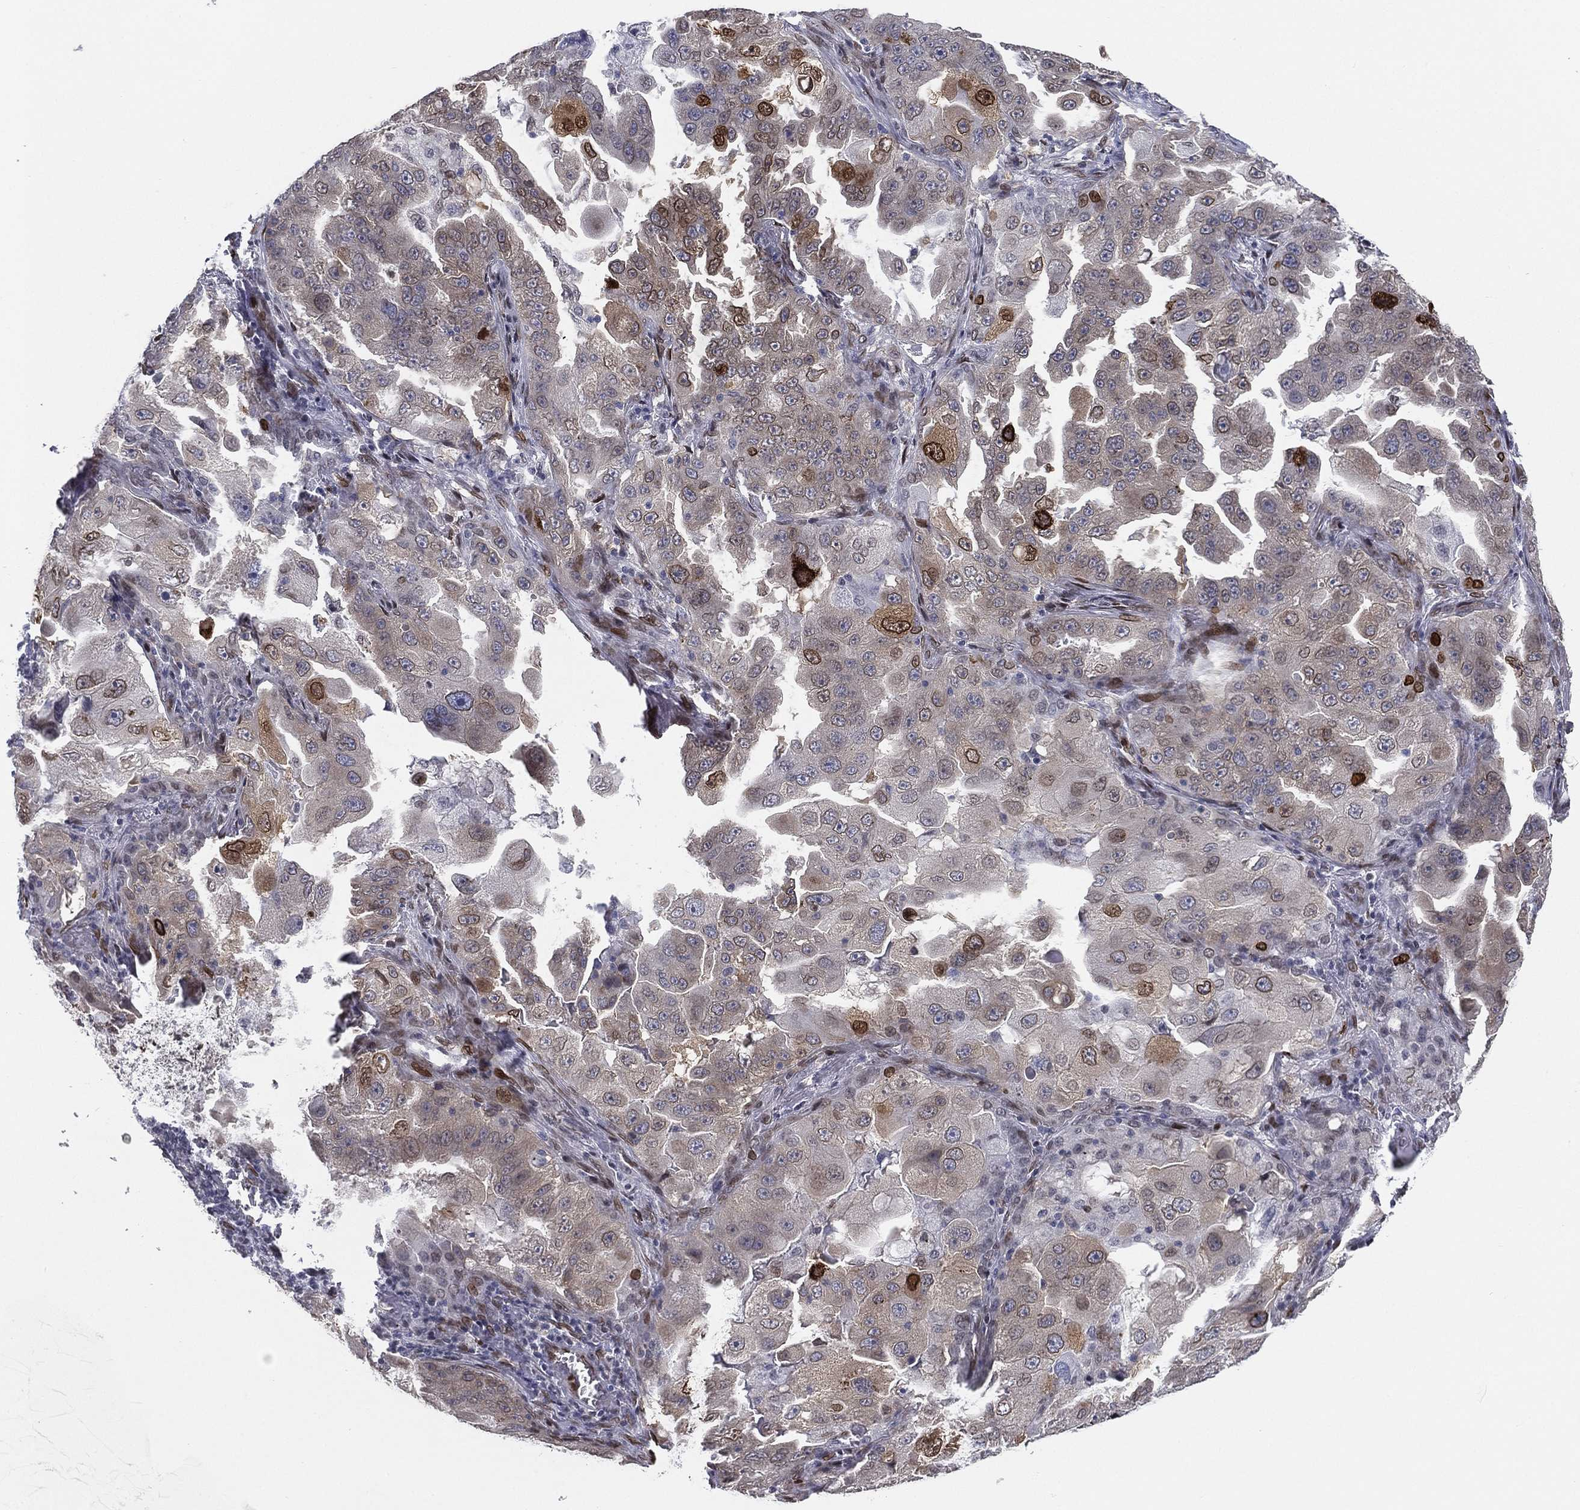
{"staining": {"intensity": "strong", "quantity": "<25%", "location": "nuclear"}, "tissue": "lung cancer", "cell_type": "Tumor cells", "image_type": "cancer", "snomed": [{"axis": "morphology", "description": "Adenocarcinoma, NOS"}, {"axis": "topography", "description": "Lung"}], "caption": "Lung cancer was stained to show a protein in brown. There is medium levels of strong nuclear staining in approximately <25% of tumor cells.", "gene": "LMNB1", "patient": {"sex": "female", "age": 61}}